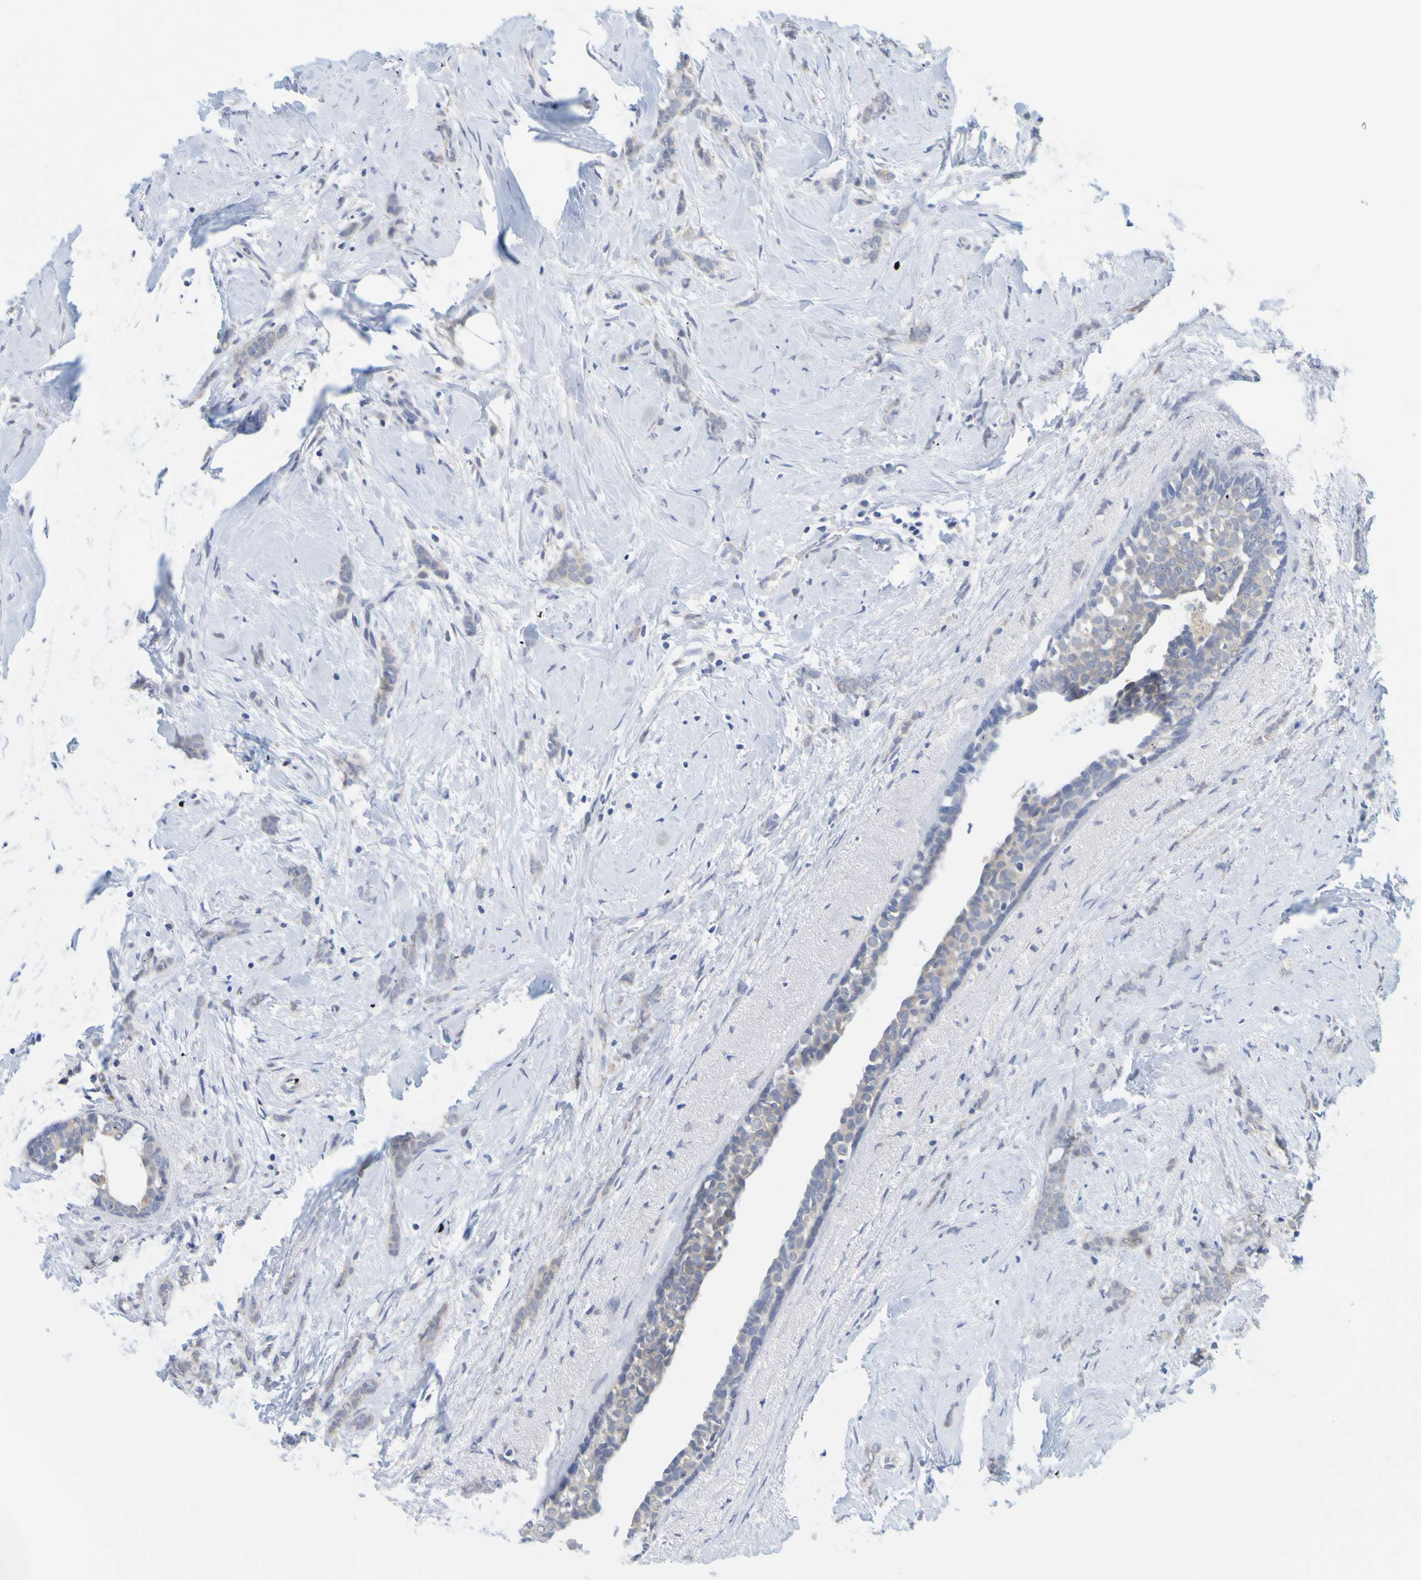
{"staining": {"intensity": "negative", "quantity": "none", "location": "none"}, "tissue": "breast cancer", "cell_type": "Tumor cells", "image_type": "cancer", "snomed": [{"axis": "morphology", "description": "Lobular carcinoma, in situ"}, {"axis": "morphology", "description": "Lobular carcinoma"}, {"axis": "topography", "description": "Breast"}], "caption": "Immunohistochemistry of human lobular carcinoma (breast) exhibits no expression in tumor cells.", "gene": "ENDOU", "patient": {"sex": "female", "age": 41}}